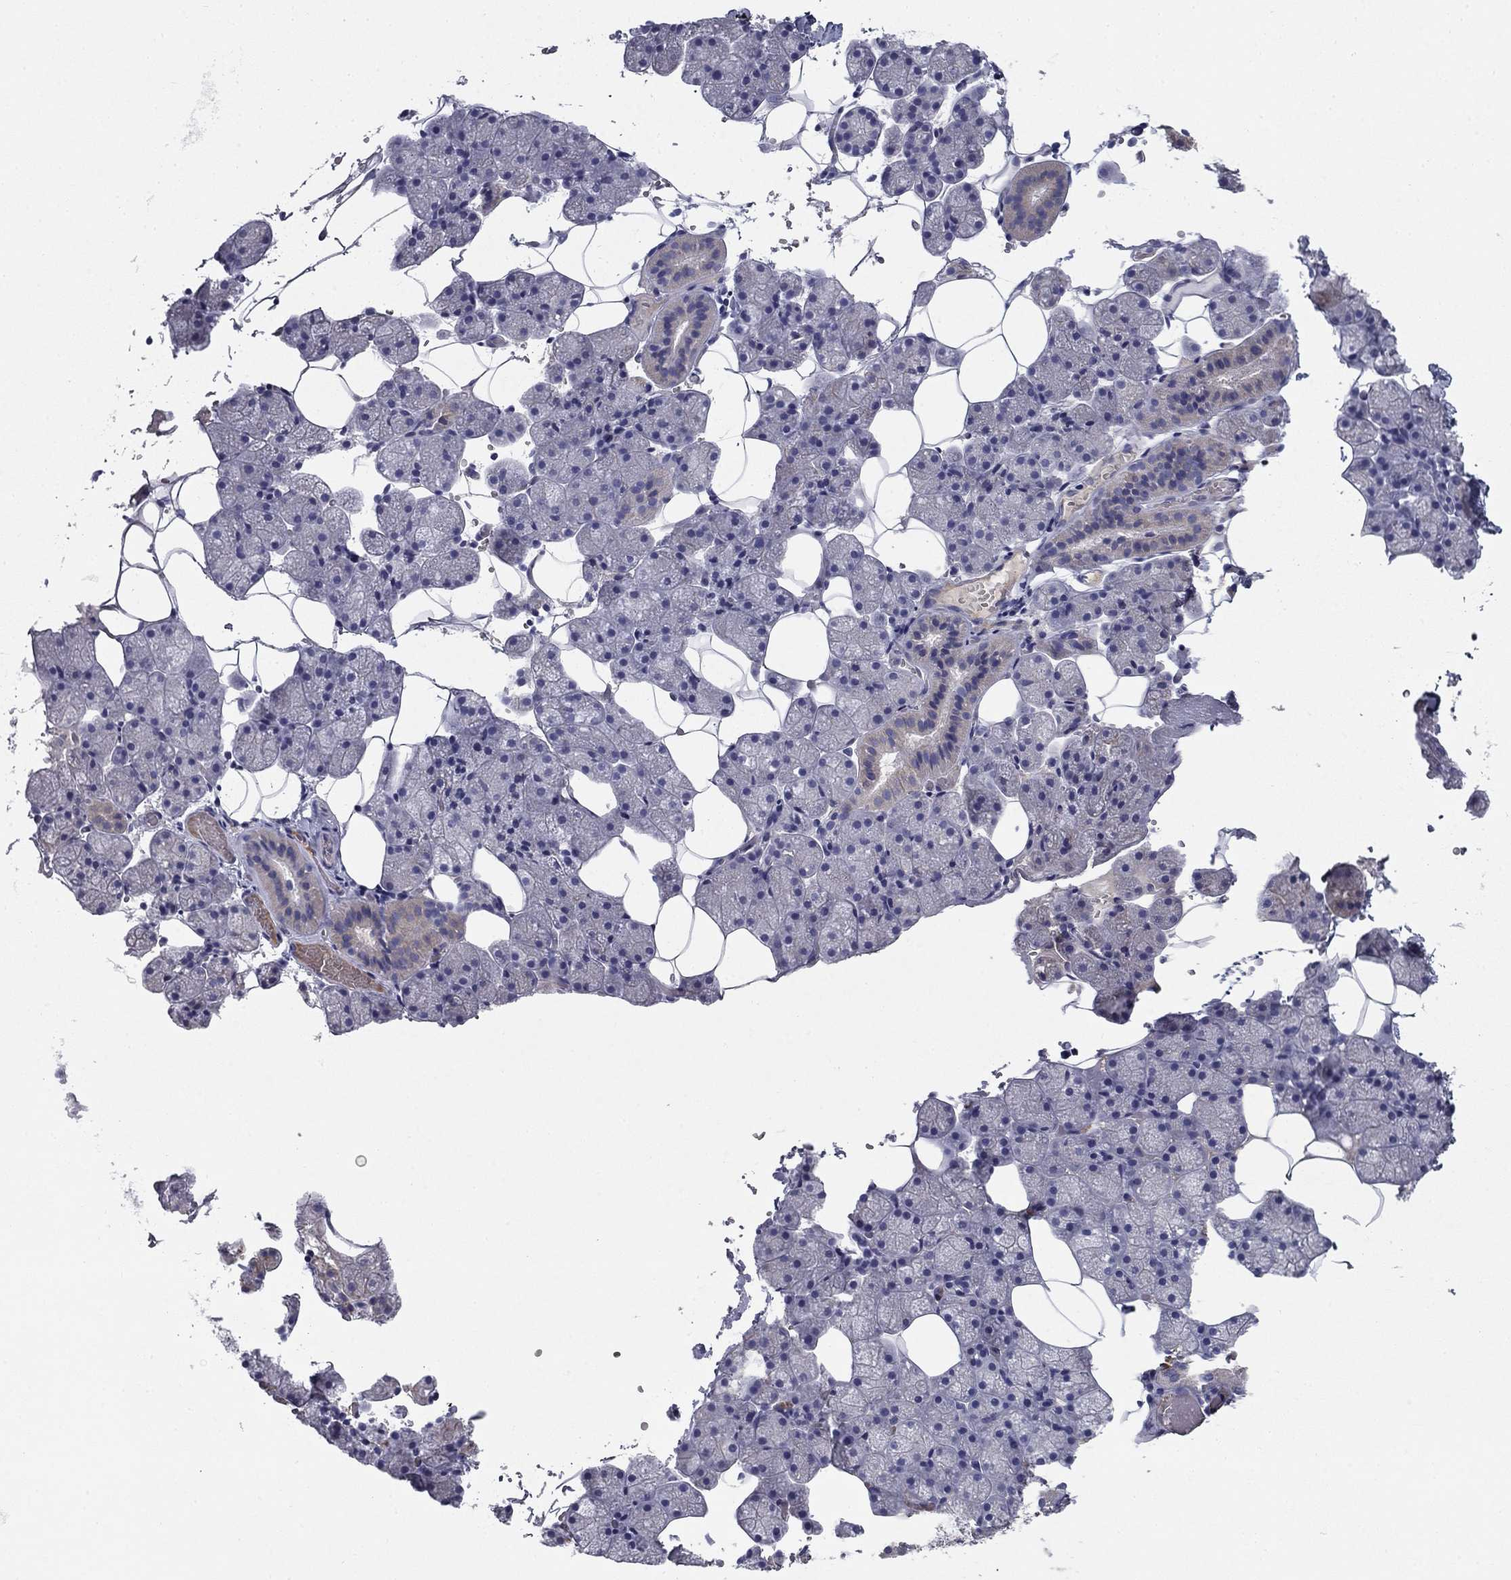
{"staining": {"intensity": "negative", "quantity": "none", "location": "none"}, "tissue": "salivary gland", "cell_type": "Glandular cells", "image_type": "normal", "snomed": [{"axis": "morphology", "description": "Normal tissue, NOS"}, {"axis": "topography", "description": "Salivary gland"}], "caption": "An IHC micrograph of normal salivary gland is shown. There is no staining in glandular cells of salivary gland.", "gene": "CPLX4", "patient": {"sex": "male", "age": 38}}